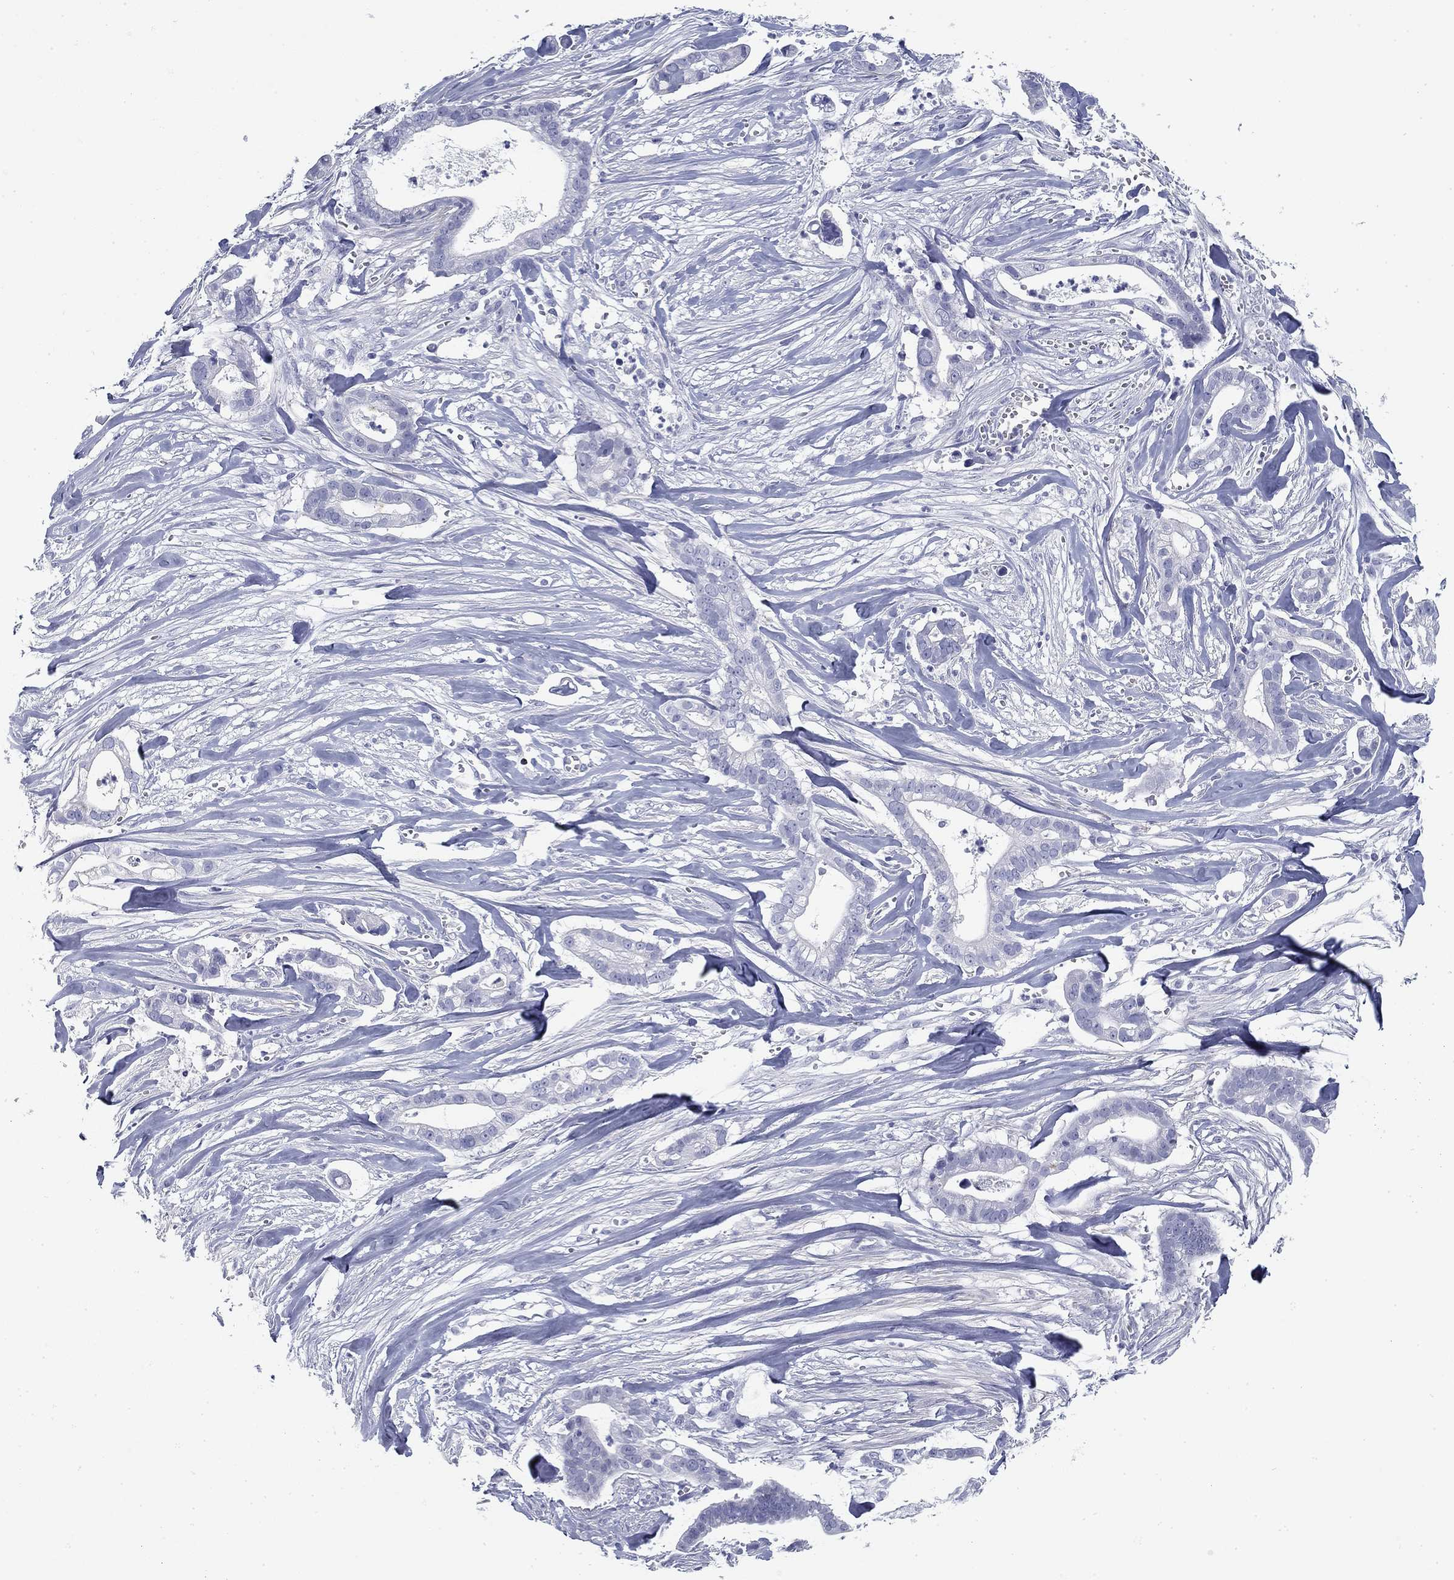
{"staining": {"intensity": "negative", "quantity": "none", "location": "none"}, "tissue": "pancreatic cancer", "cell_type": "Tumor cells", "image_type": "cancer", "snomed": [{"axis": "morphology", "description": "Adenocarcinoma, NOS"}, {"axis": "topography", "description": "Pancreas"}], "caption": "Immunohistochemistry micrograph of neoplastic tissue: pancreatic cancer (adenocarcinoma) stained with DAB (3,3'-diaminobenzidine) demonstrates no significant protein positivity in tumor cells. Nuclei are stained in blue.", "gene": "CD79B", "patient": {"sex": "male", "age": 61}}